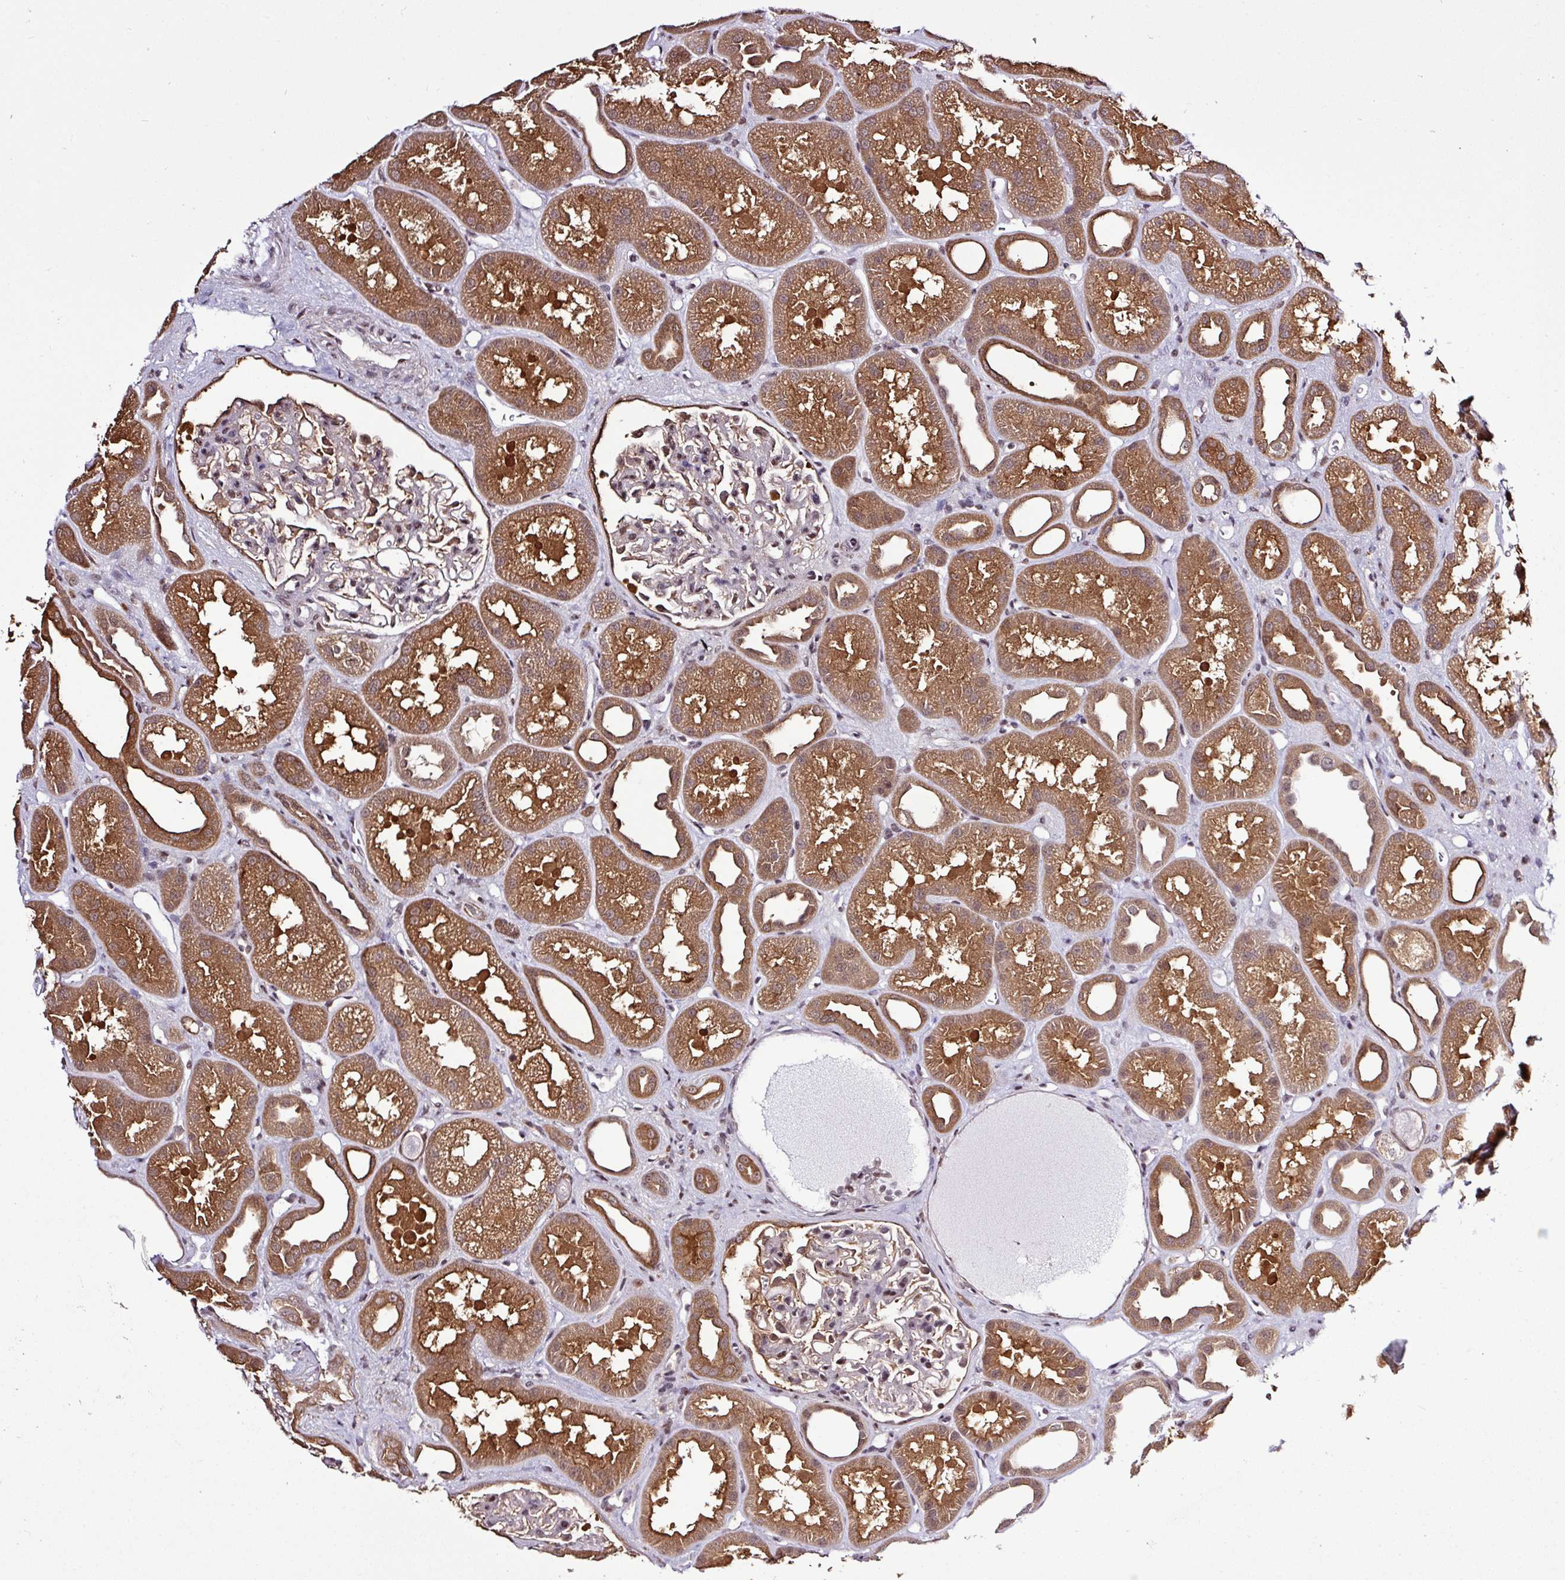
{"staining": {"intensity": "moderate", "quantity": "<25%", "location": "cytoplasmic/membranous"}, "tissue": "kidney", "cell_type": "Cells in glomeruli", "image_type": "normal", "snomed": [{"axis": "morphology", "description": "Normal tissue, NOS"}, {"axis": "topography", "description": "Kidney"}], "caption": "Protein staining reveals moderate cytoplasmic/membranous positivity in approximately <25% of cells in glomeruli in normal kidney.", "gene": "ITPKC", "patient": {"sex": "male", "age": 61}}